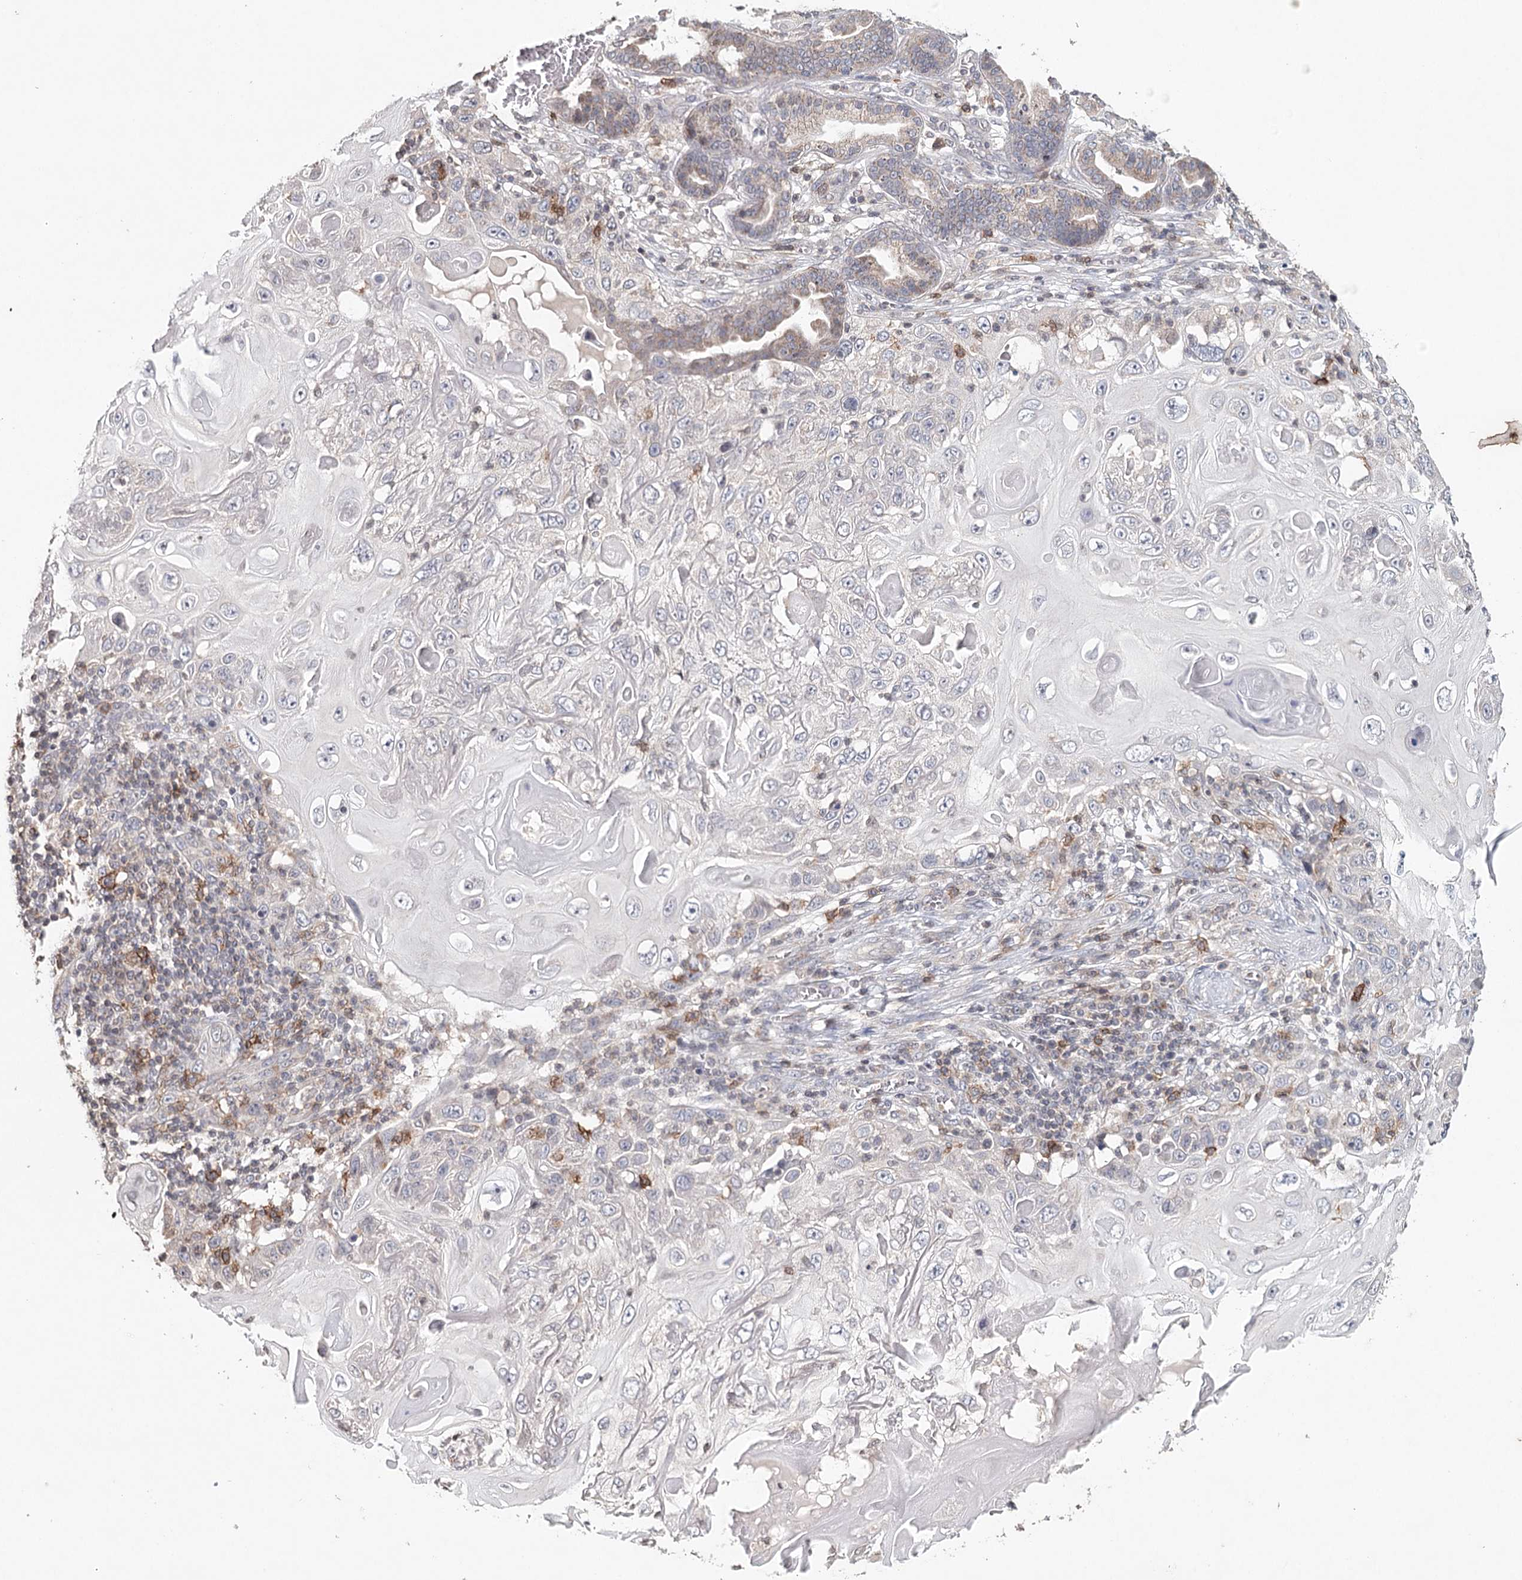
{"staining": {"intensity": "negative", "quantity": "none", "location": "none"}, "tissue": "skin cancer", "cell_type": "Tumor cells", "image_type": "cancer", "snomed": [{"axis": "morphology", "description": "Squamous cell carcinoma, NOS"}, {"axis": "topography", "description": "Skin"}], "caption": "Human skin cancer stained for a protein using immunohistochemistry reveals no staining in tumor cells.", "gene": "ICOS", "patient": {"sex": "female", "age": 88}}